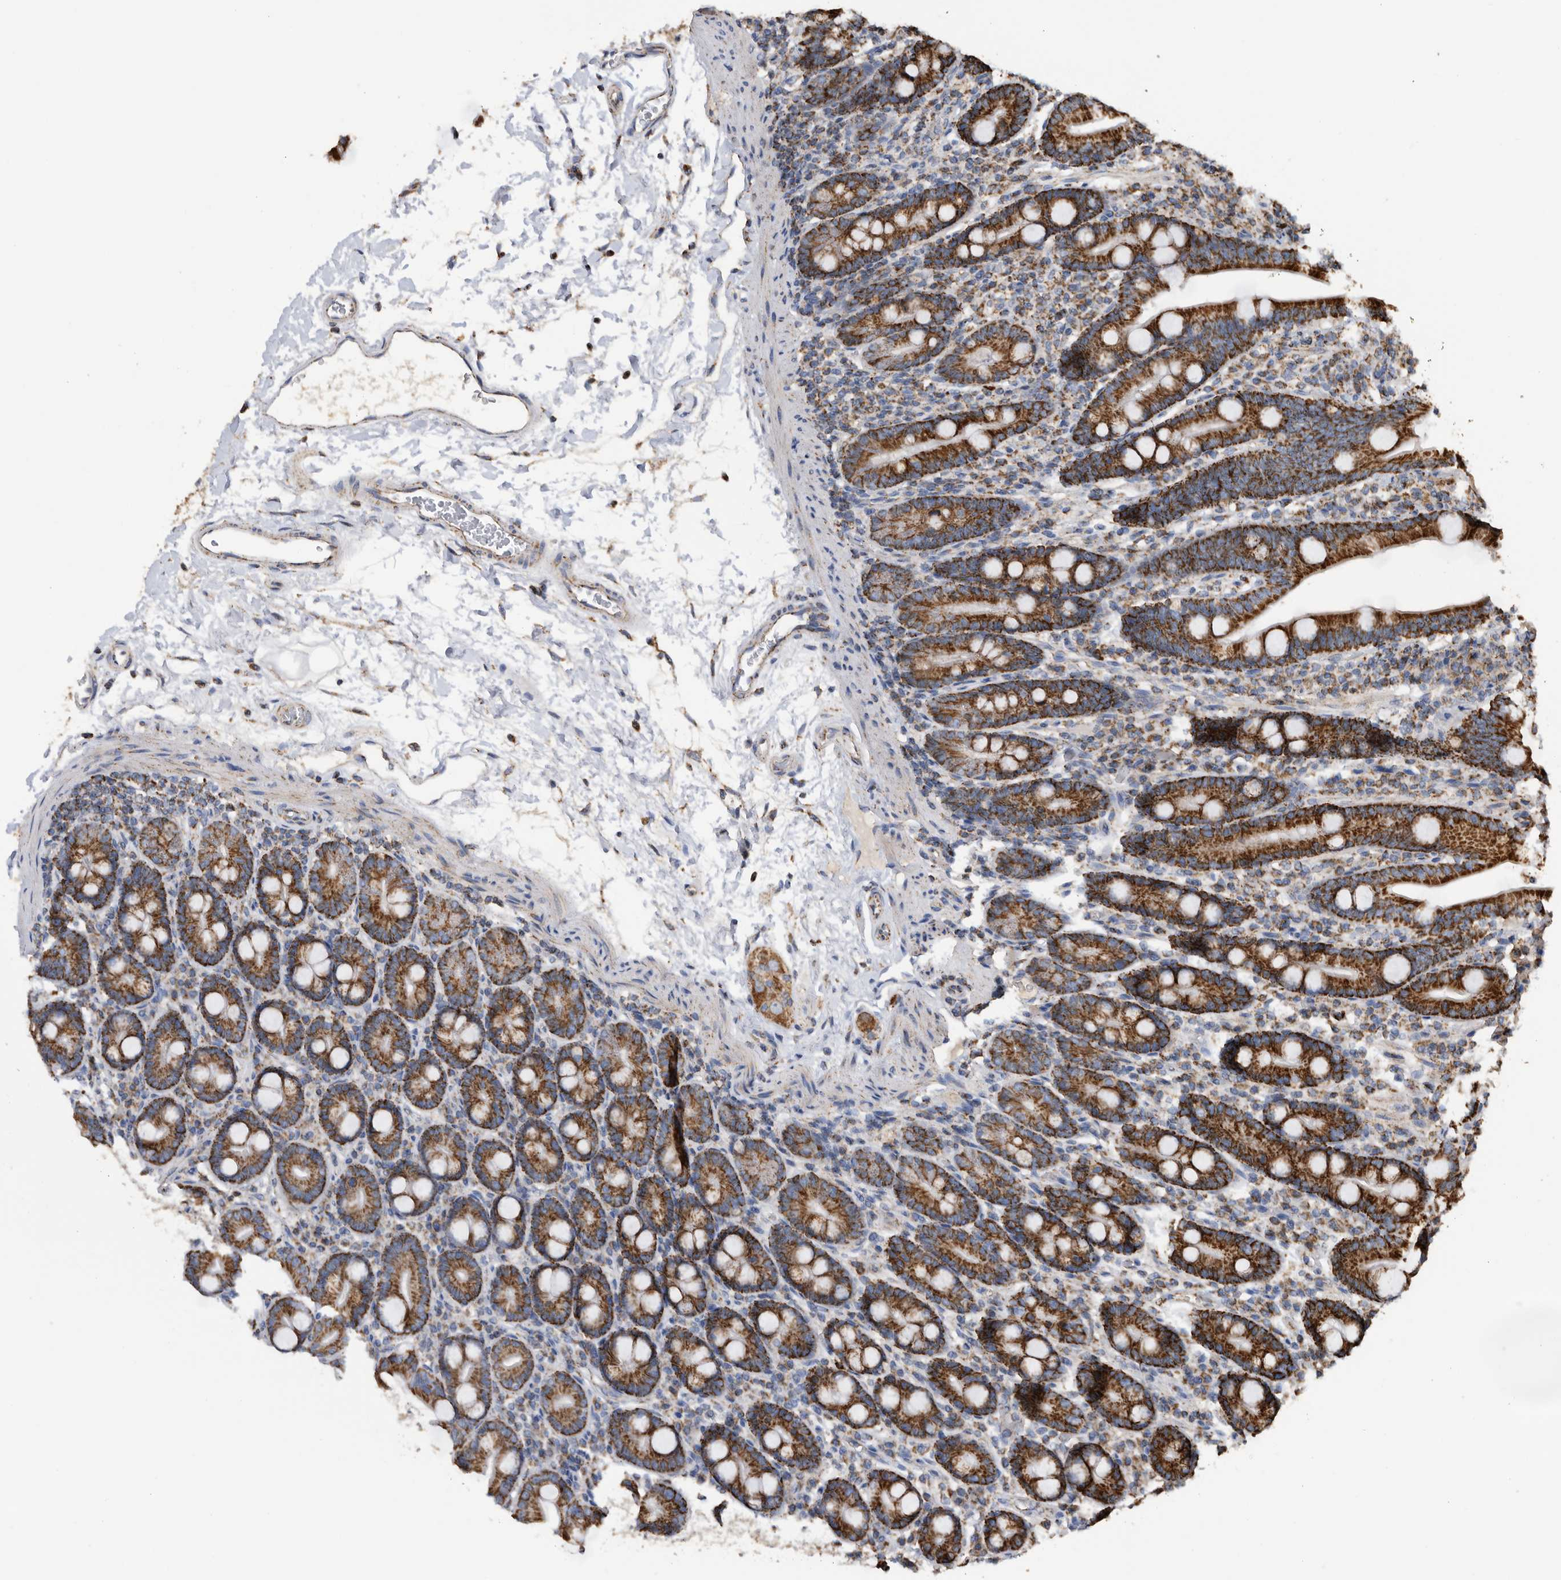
{"staining": {"intensity": "strong", "quantity": ">75%", "location": "cytoplasmic/membranous"}, "tissue": "duodenum", "cell_type": "Glandular cells", "image_type": "normal", "snomed": [{"axis": "morphology", "description": "Normal tissue, NOS"}, {"axis": "topography", "description": "Duodenum"}], "caption": "Unremarkable duodenum demonstrates strong cytoplasmic/membranous expression in about >75% of glandular cells, visualized by immunohistochemistry. Nuclei are stained in blue.", "gene": "WFDC1", "patient": {"sex": "male", "age": 35}}